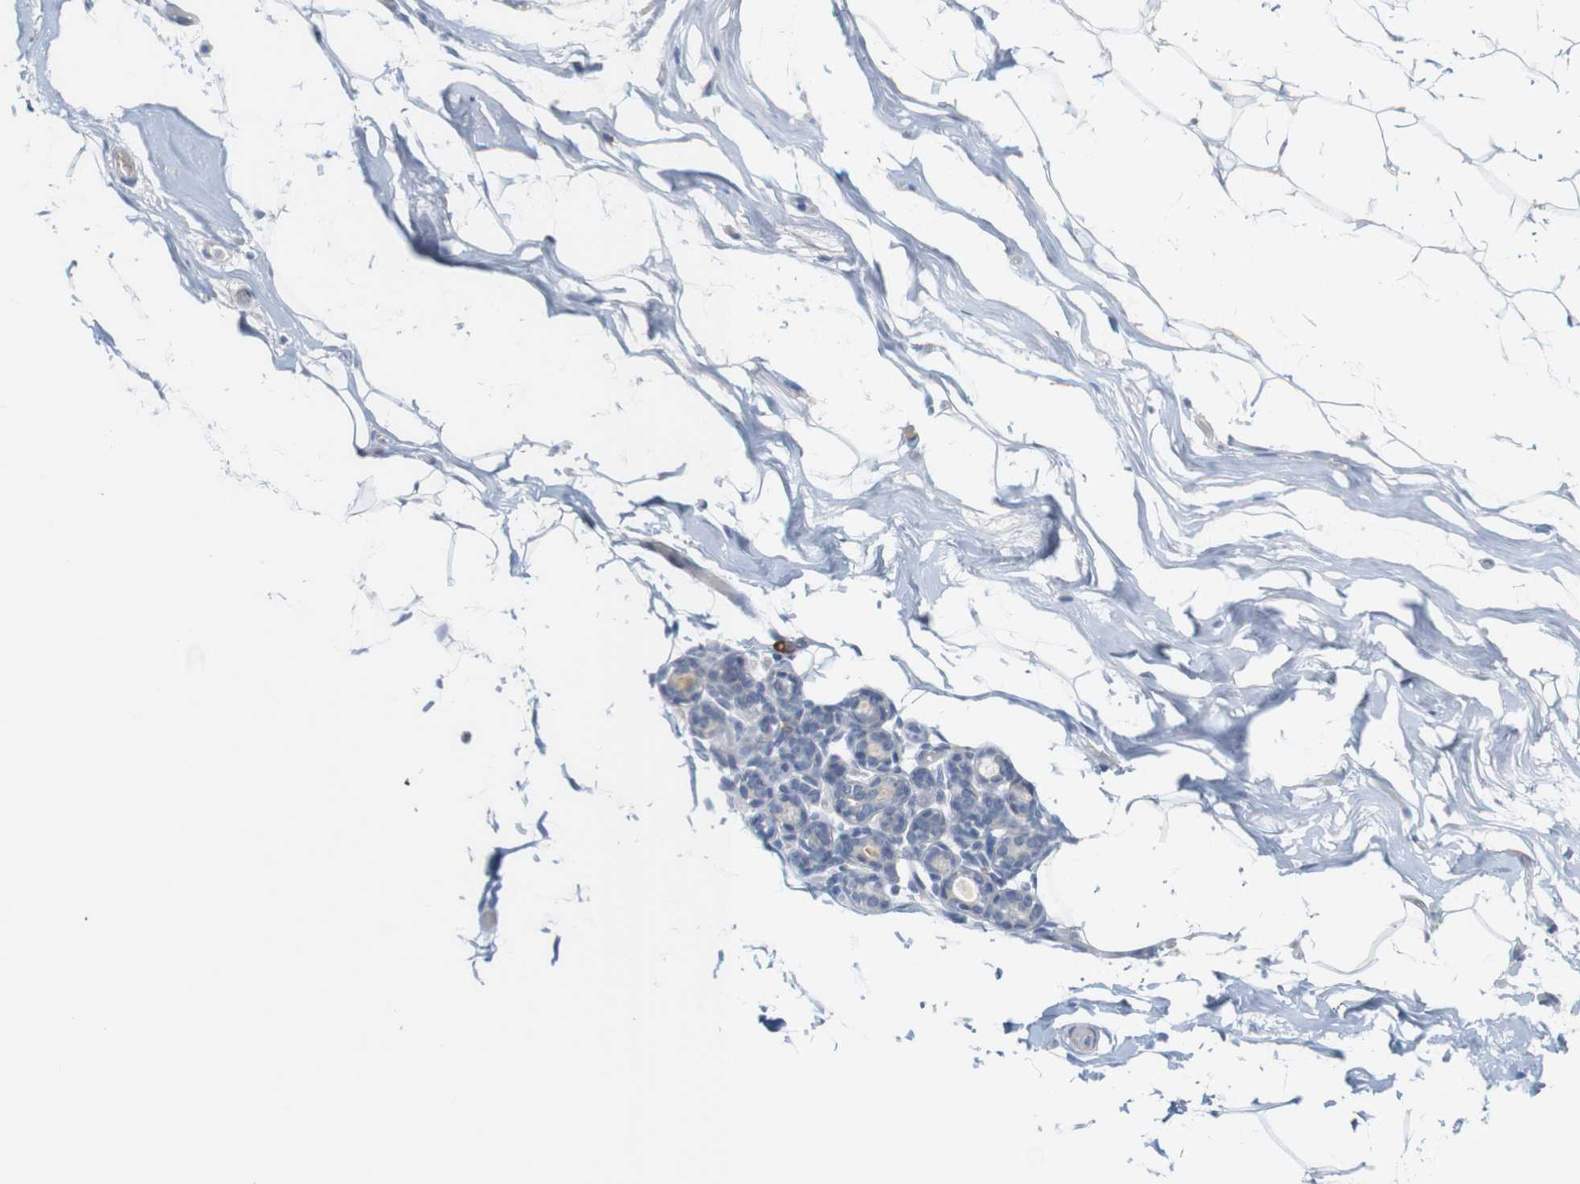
{"staining": {"intensity": "negative", "quantity": "none", "location": "none"}, "tissue": "adipose tissue", "cell_type": "Adipocytes", "image_type": "normal", "snomed": [{"axis": "morphology", "description": "Normal tissue, NOS"}, {"axis": "topography", "description": "Breast"}, {"axis": "topography", "description": "Soft tissue"}], "caption": "Human adipose tissue stained for a protein using immunohistochemistry (IHC) shows no staining in adipocytes.", "gene": "RGS9", "patient": {"sex": "female", "age": 75}}